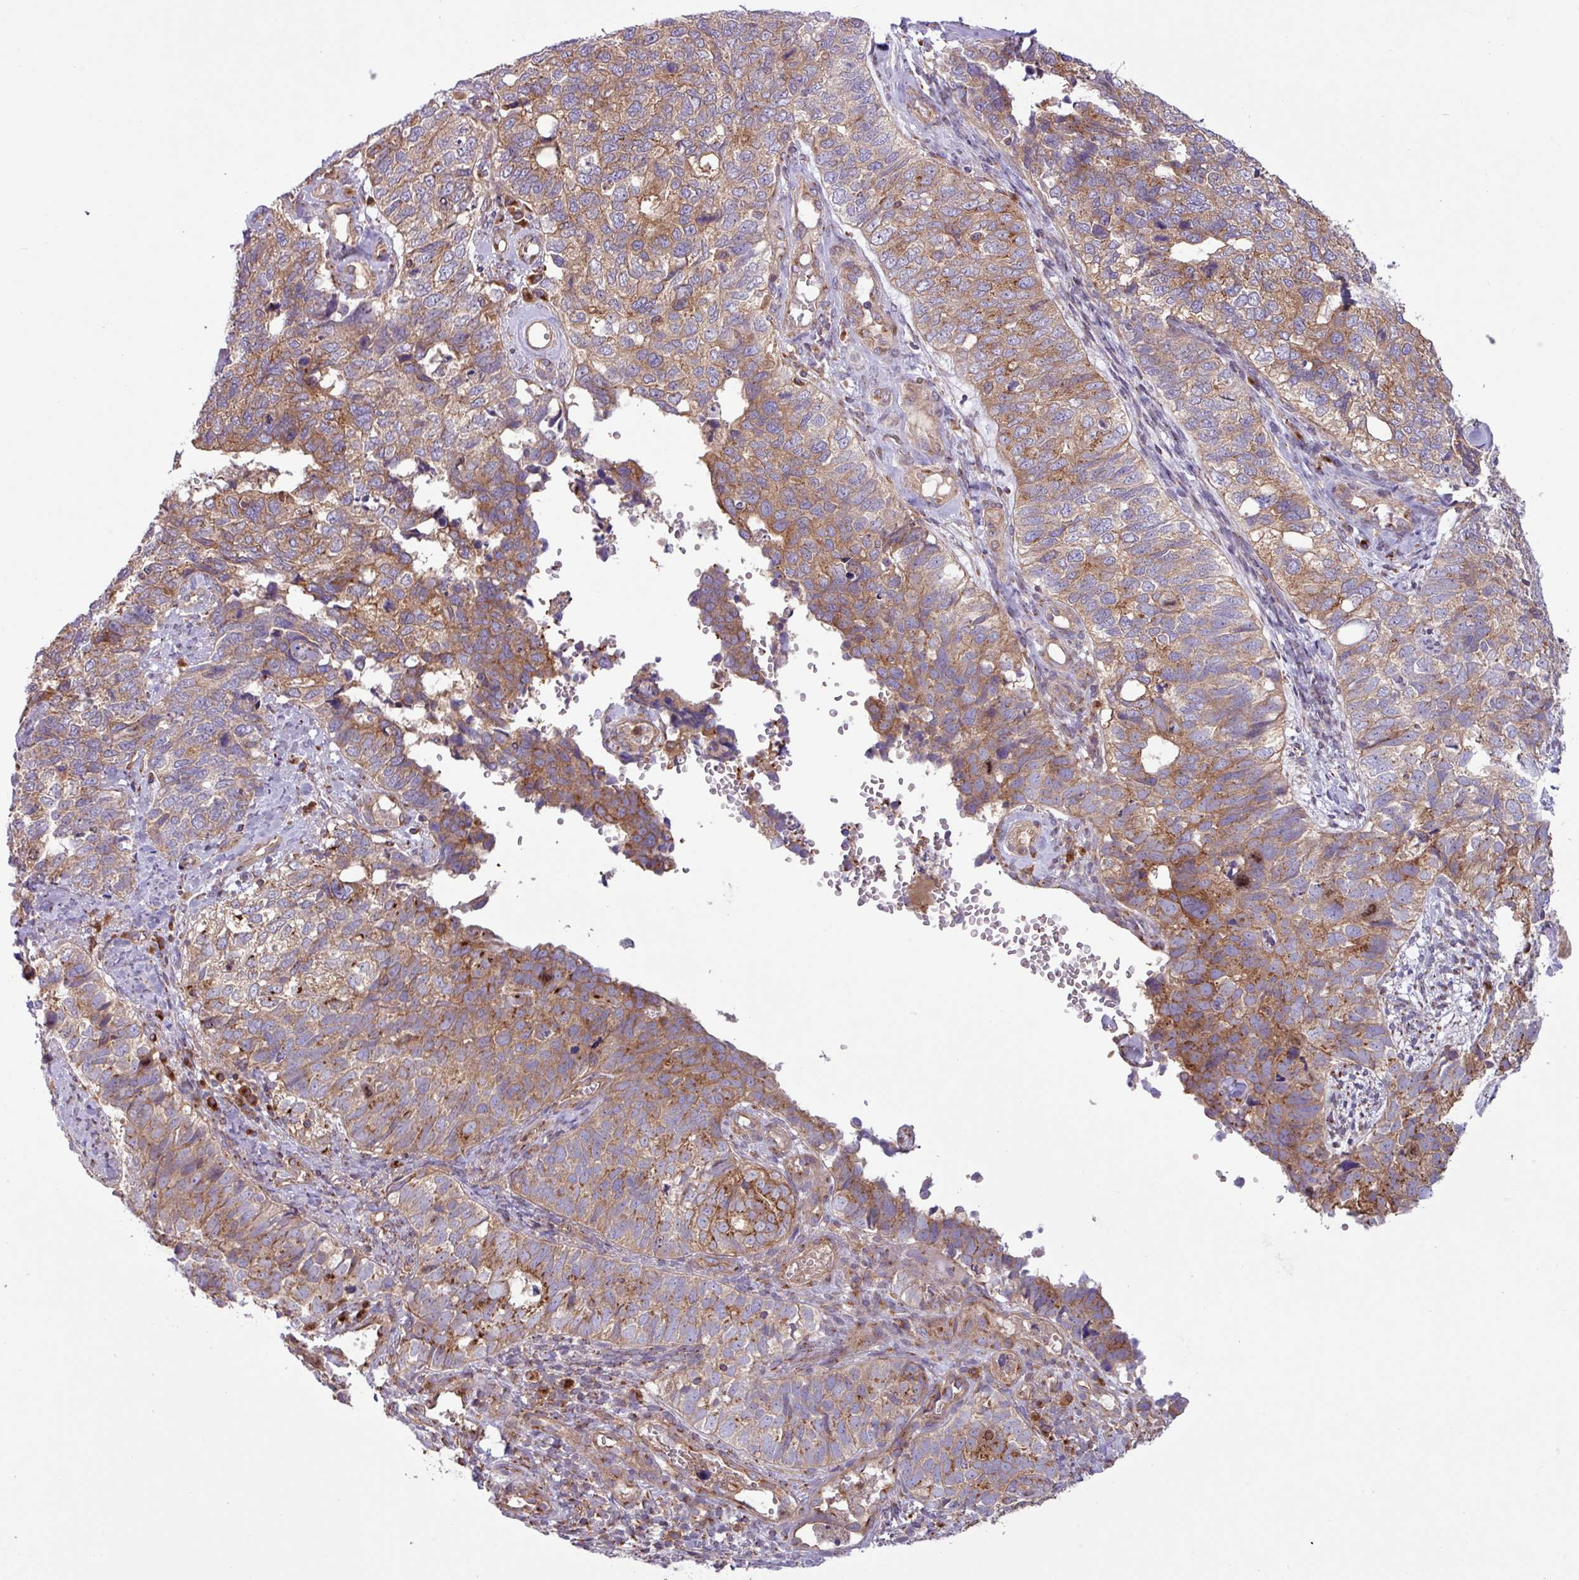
{"staining": {"intensity": "moderate", "quantity": ">75%", "location": "cytoplasmic/membranous"}, "tissue": "cervical cancer", "cell_type": "Tumor cells", "image_type": "cancer", "snomed": [{"axis": "morphology", "description": "Squamous cell carcinoma, NOS"}, {"axis": "topography", "description": "Cervix"}], "caption": "Squamous cell carcinoma (cervical) stained with a brown dye demonstrates moderate cytoplasmic/membranous positive staining in about >75% of tumor cells.", "gene": "RAB19", "patient": {"sex": "female", "age": 63}}